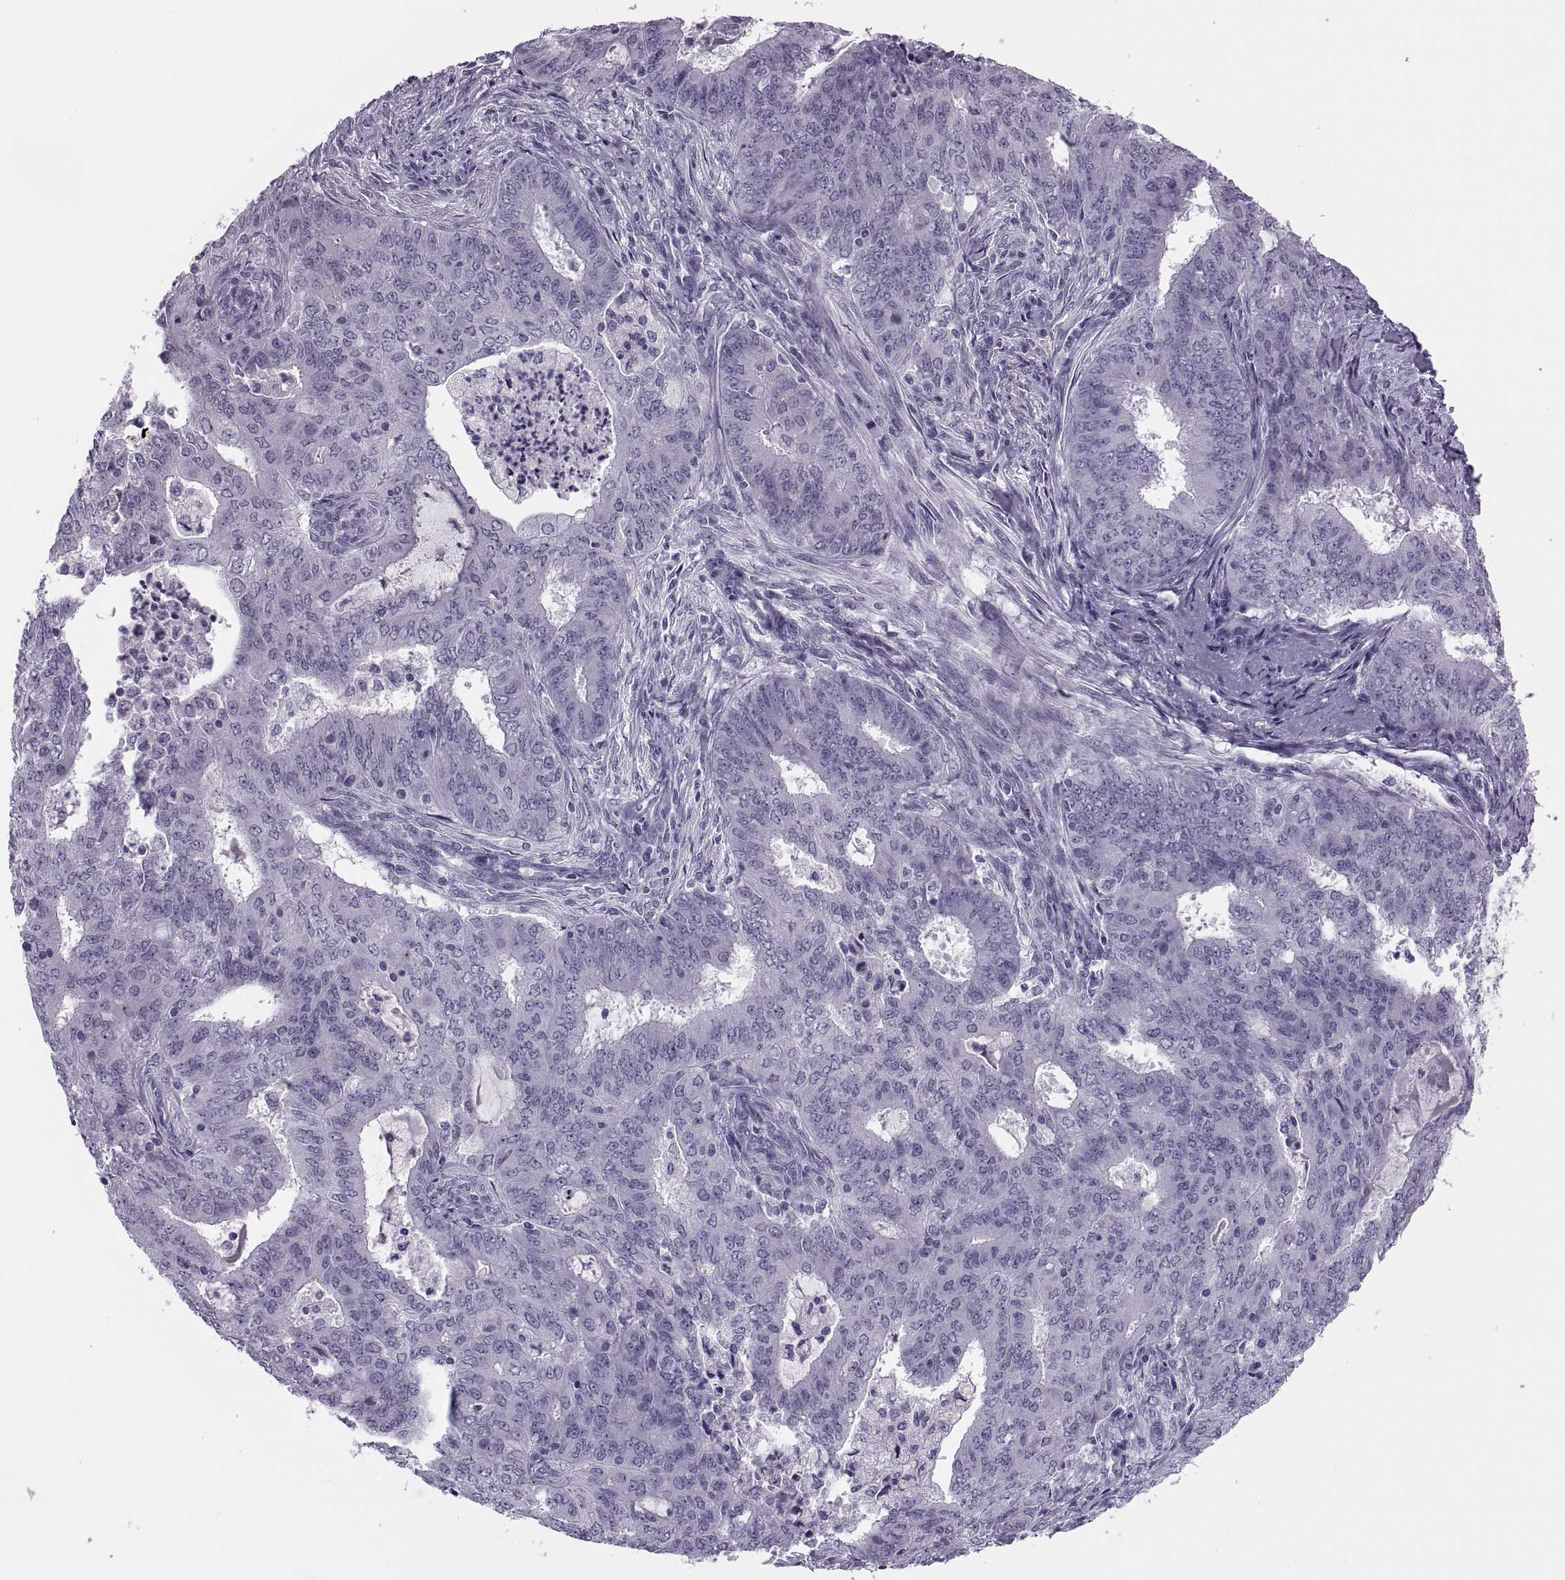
{"staining": {"intensity": "negative", "quantity": "none", "location": "none"}, "tissue": "endometrial cancer", "cell_type": "Tumor cells", "image_type": "cancer", "snomed": [{"axis": "morphology", "description": "Adenocarcinoma, NOS"}, {"axis": "topography", "description": "Endometrium"}], "caption": "An immunohistochemistry histopathology image of endometrial cancer is shown. There is no staining in tumor cells of endometrial cancer. (Brightfield microscopy of DAB IHC at high magnification).", "gene": "SYNGR4", "patient": {"sex": "female", "age": 62}}